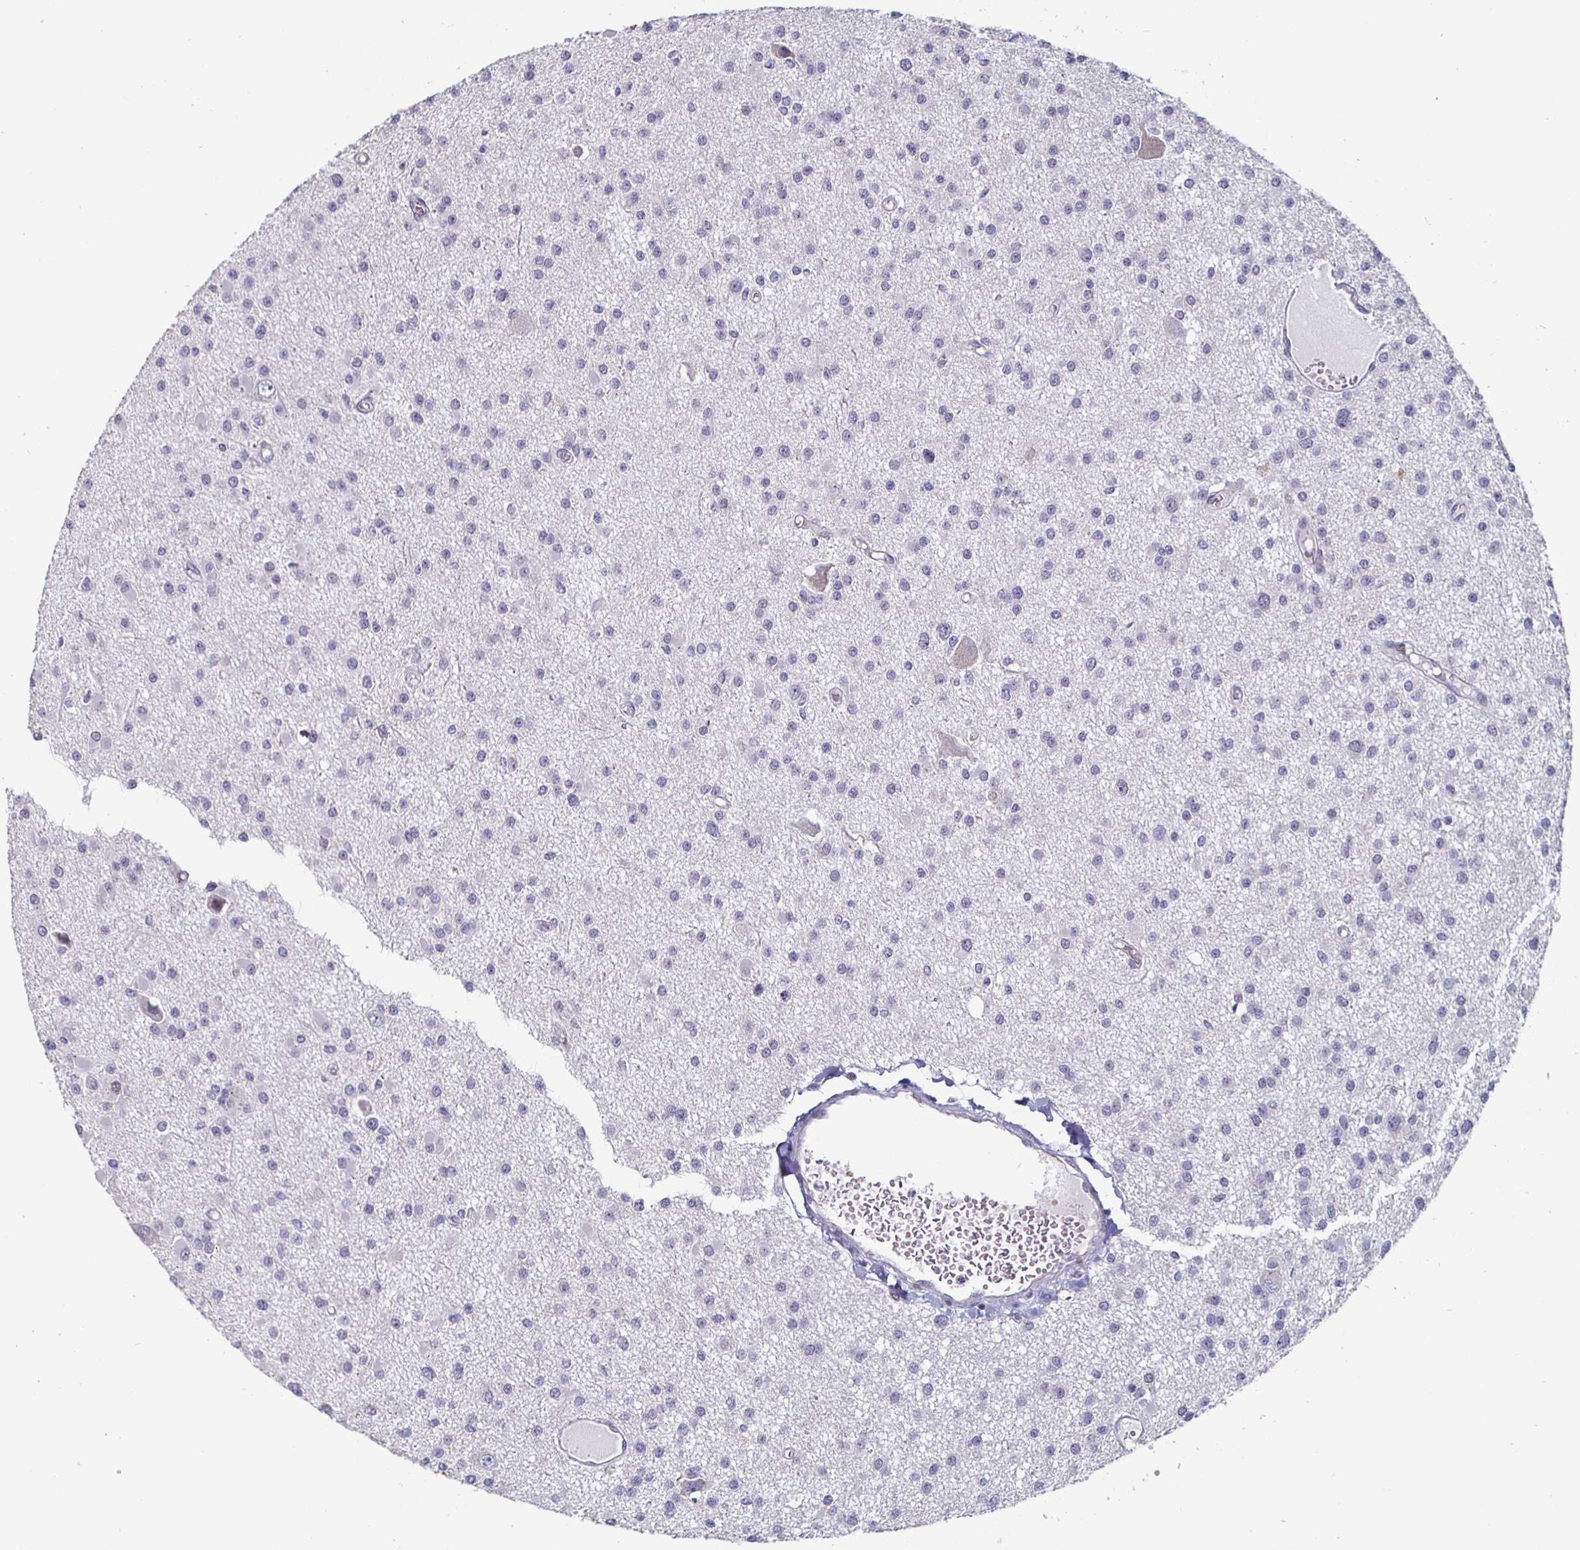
{"staining": {"intensity": "negative", "quantity": "none", "location": "none"}, "tissue": "glioma", "cell_type": "Tumor cells", "image_type": "cancer", "snomed": [{"axis": "morphology", "description": "Glioma, malignant, High grade"}, {"axis": "topography", "description": "Brain"}], "caption": "High magnification brightfield microscopy of malignant high-grade glioma stained with DAB (brown) and counterstained with hematoxylin (blue): tumor cells show no significant expression. (DAB (3,3'-diaminobenzidine) immunohistochemistry (IHC), high magnification).", "gene": "DMRTB1", "patient": {"sex": "male", "age": 54}}